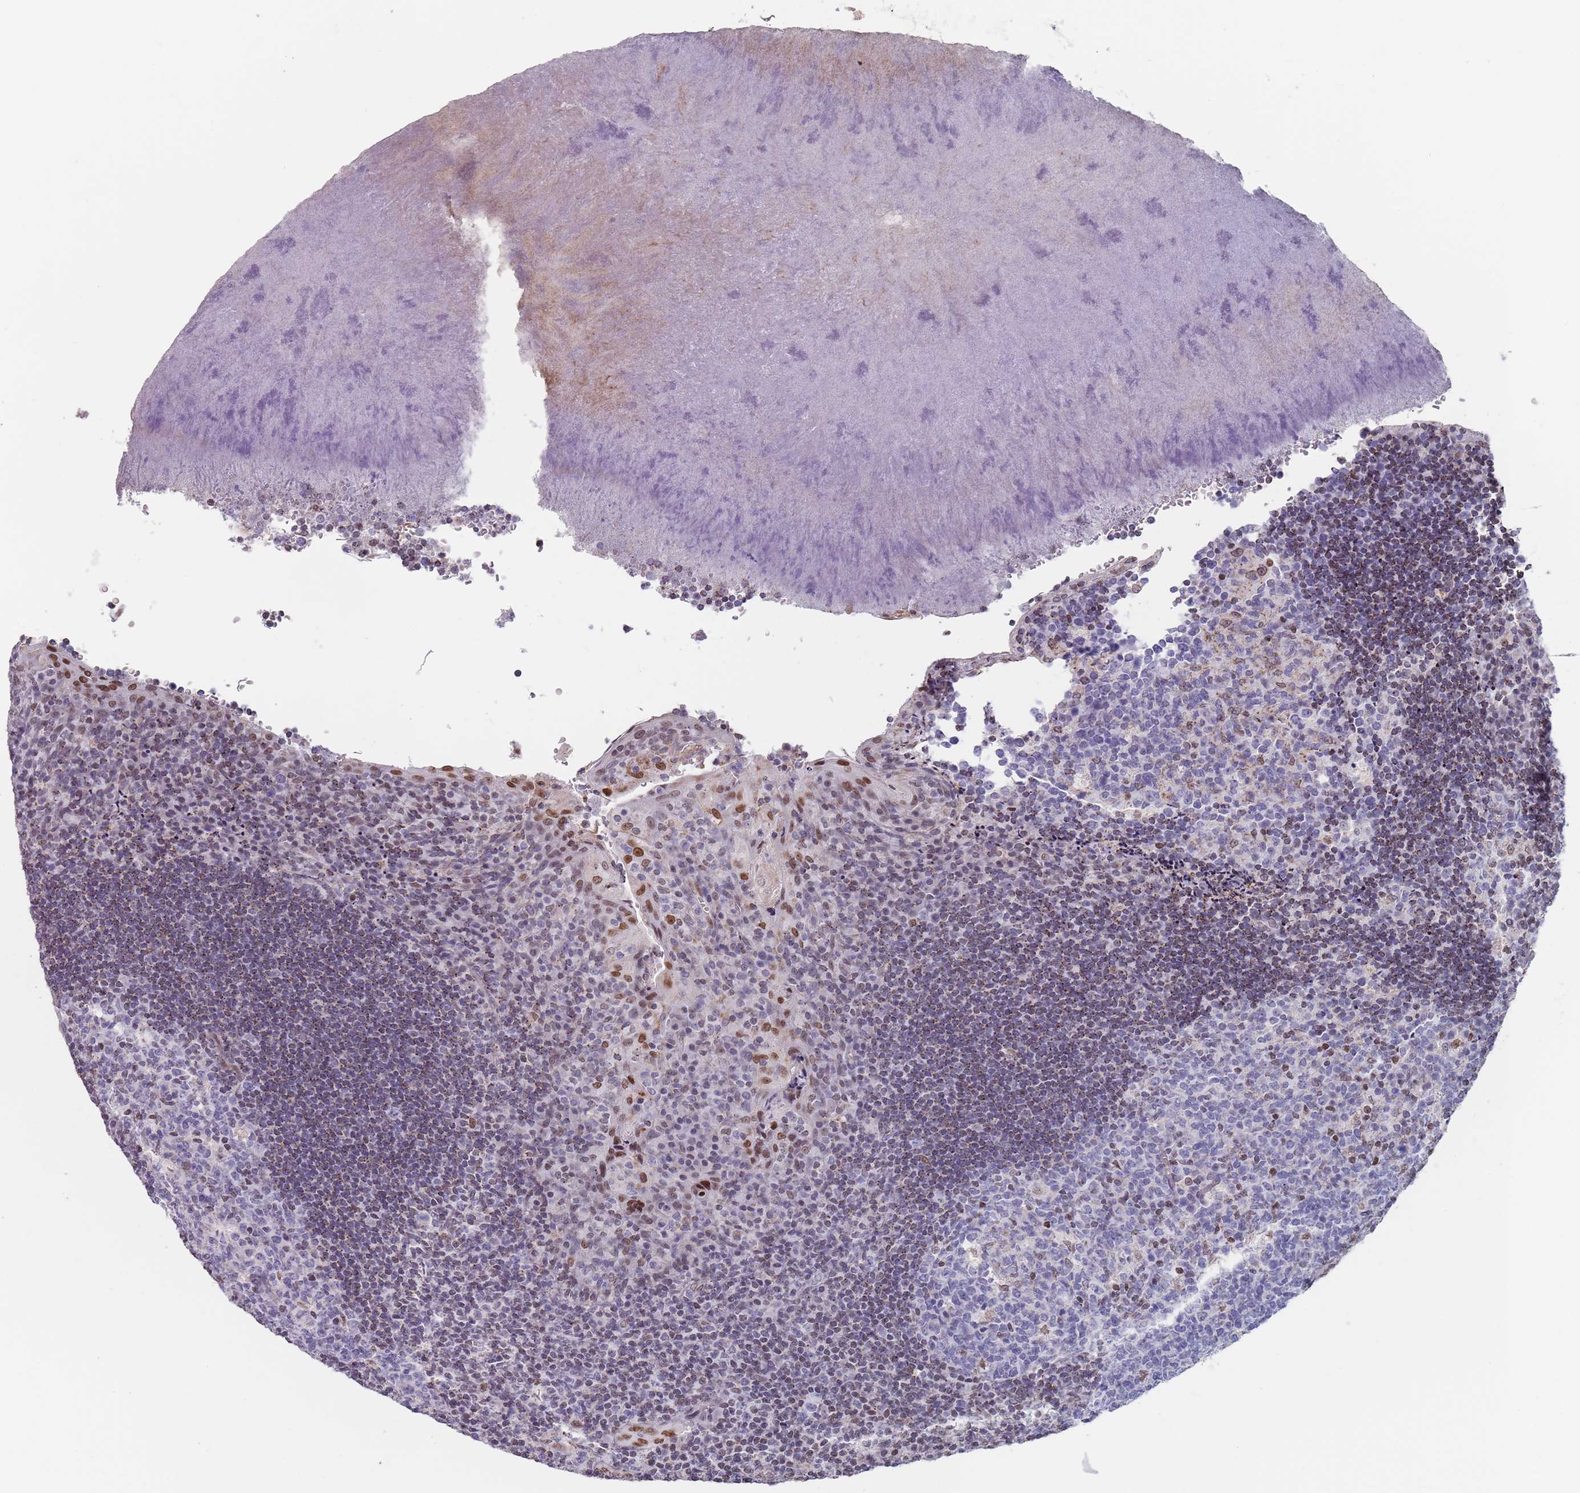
{"staining": {"intensity": "weak", "quantity": "<25%", "location": "nuclear"}, "tissue": "tonsil", "cell_type": "Germinal center cells", "image_type": "normal", "snomed": [{"axis": "morphology", "description": "Normal tissue, NOS"}, {"axis": "topography", "description": "Tonsil"}], "caption": "This micrograph is of unremarkable tonsil stained with immunohistochemistry to label a protein in brown with the nuclei are counter-stained blue. There is no positivity in germinal center cells.", "gene": "MFSD12", "patient": {"sex": "male", "age": 17}}